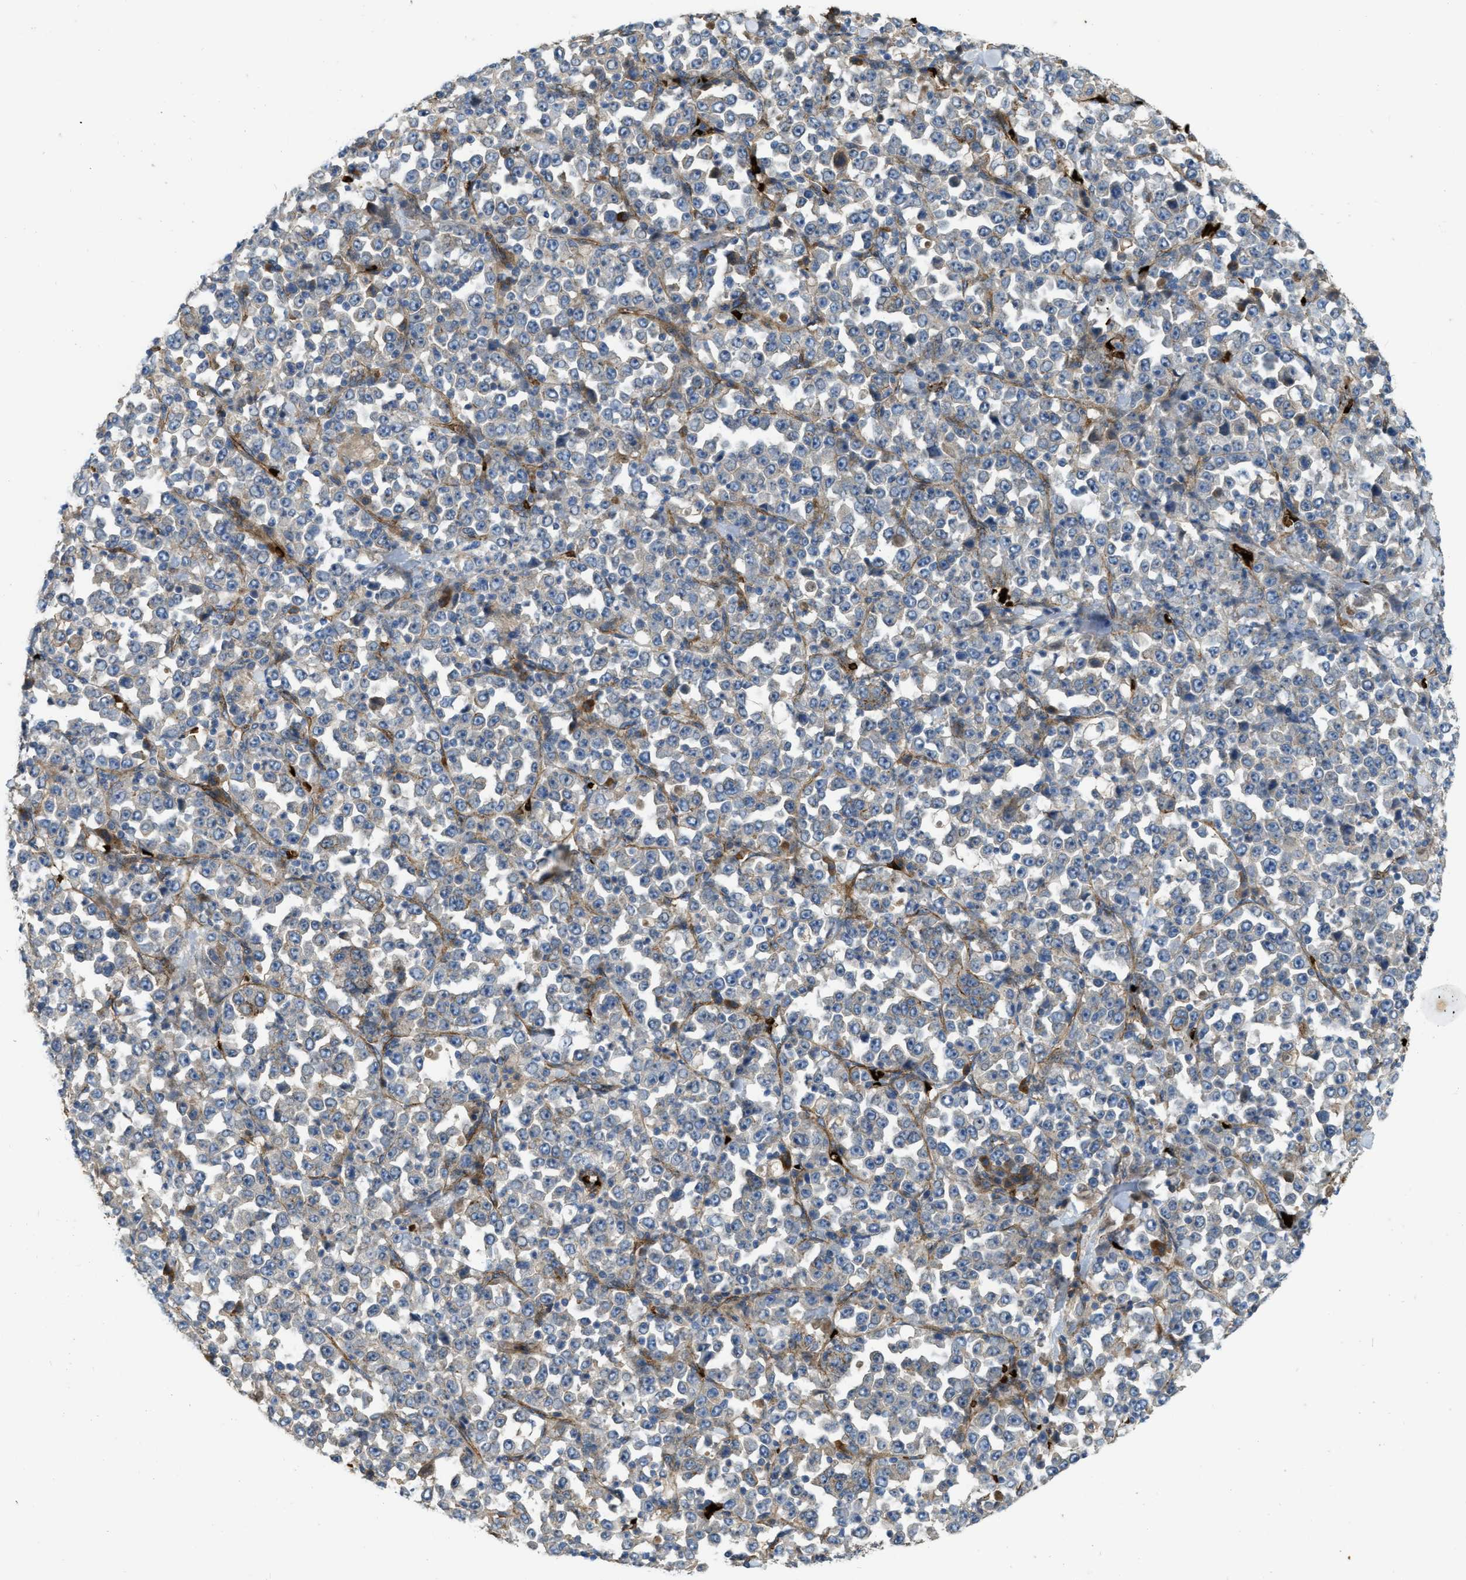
{"staining": {"intensity": "moderate", "quantity": "25%-75%", "location": "cytoplasmic/membranous"}, "tissue": "stomach cancer", "cell_type": "Tumor cells", "image_type": "cancer", "snomed": [{"axis": "morphology", "description": "Normal tissue, NOS"}, {"axis": "morphology", "description": "Adenocarcinoma, NOS"}, {"axis": "topography", "description": "Stomach, upper"}, {"axis": "topography", "description": "Stomach"}], "caption": "IHC (DAB) staining of human stomach adenocarcinoma shows moderate cytoplasmic/membranous protein staining in about 25%-75% of tumor cells.", "gene": "ERC1", "patient": {"sex": "male", "age": 59}}